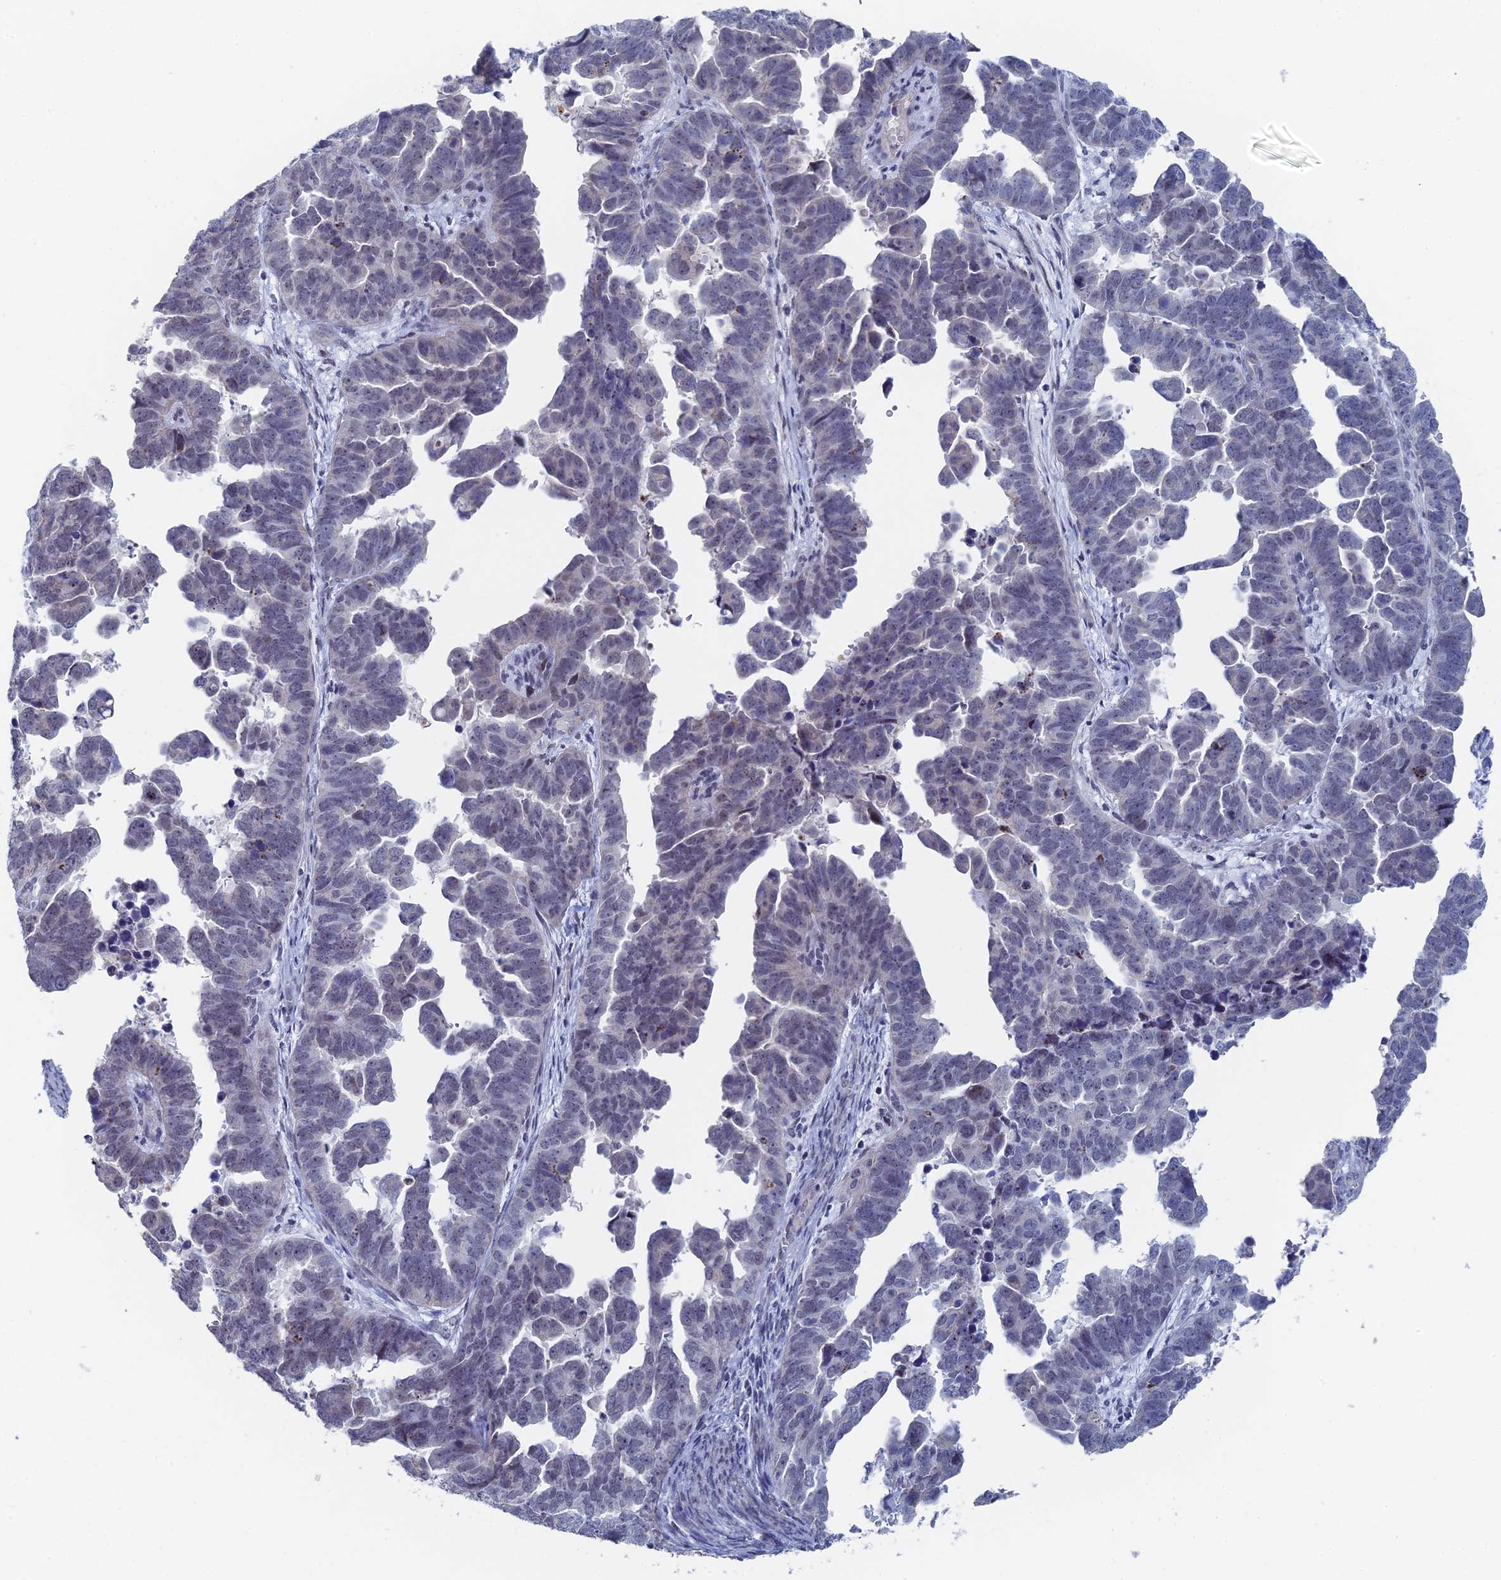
{"staining": {"intensity": "negative", "quantity": "none", "location": "none"}, "tissue": "endometrial cancer", "cell_type": "Tumor cells", "image_type": "cancer", "snomed": [{"axis": "morphology", "description": "Adenocarcinoma, NOS"}, {"axis": "topography", "description": "Endometrium"}], "caption": "An image of human endometrial cancer (adenocarcinoma) is negative for staining in tumor cells.", "gene": "GMNC", "patient": {"sex": "female", "age": 75}}